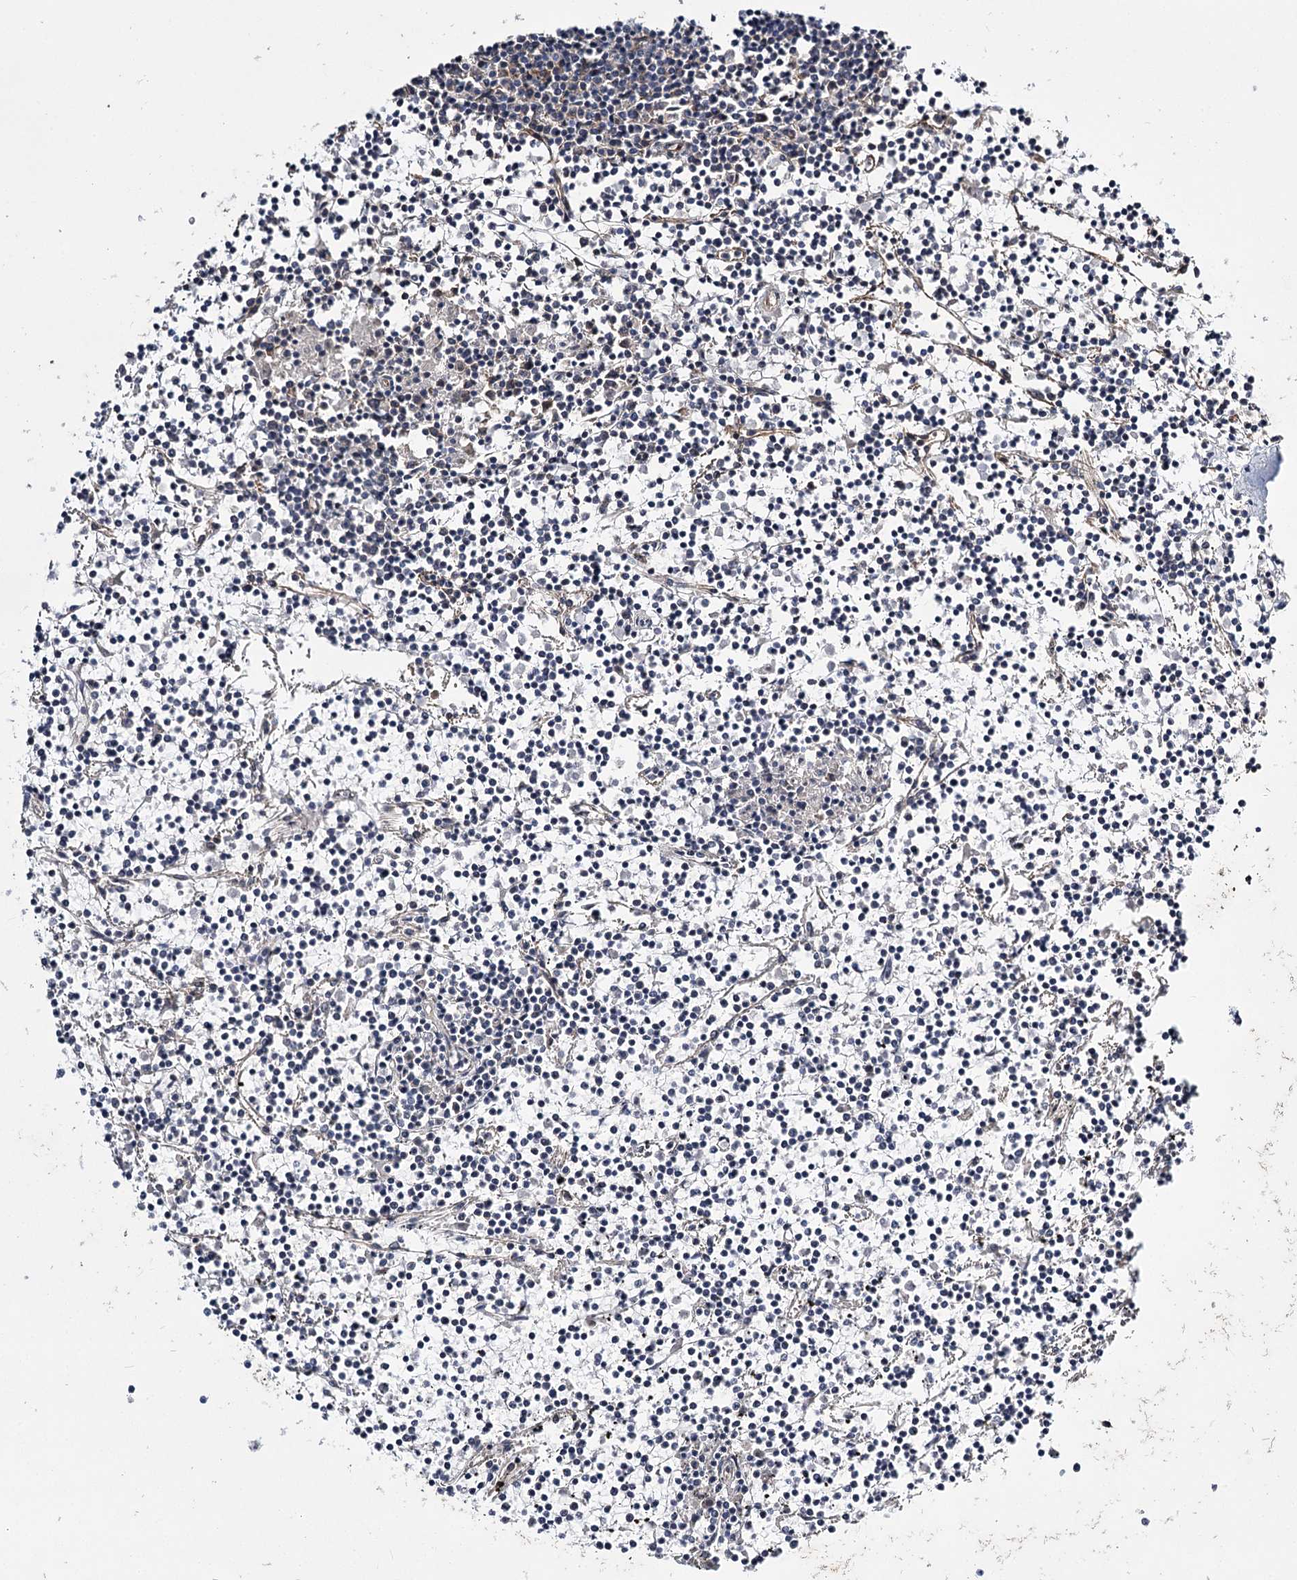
{"staining": {"intensity": "negative", "quantity": "none", "location": "none"}, "tissue": "lymphoma", "cell_type": "Tumor cells", "image_type": "cancer", "snomed": [{"axis": "morphology", "description": "Malignant lymphoma, non-Hodgkin's type, Low grade"}, {"axis": "topography", "description": "Spleen"}], "caption": "A photomicrograph of lymphoma stained for a protein exhibits no brown staining in tumor cells.", "gene": "MYO1C", "patient": {"sex": "female", "age": 19}}